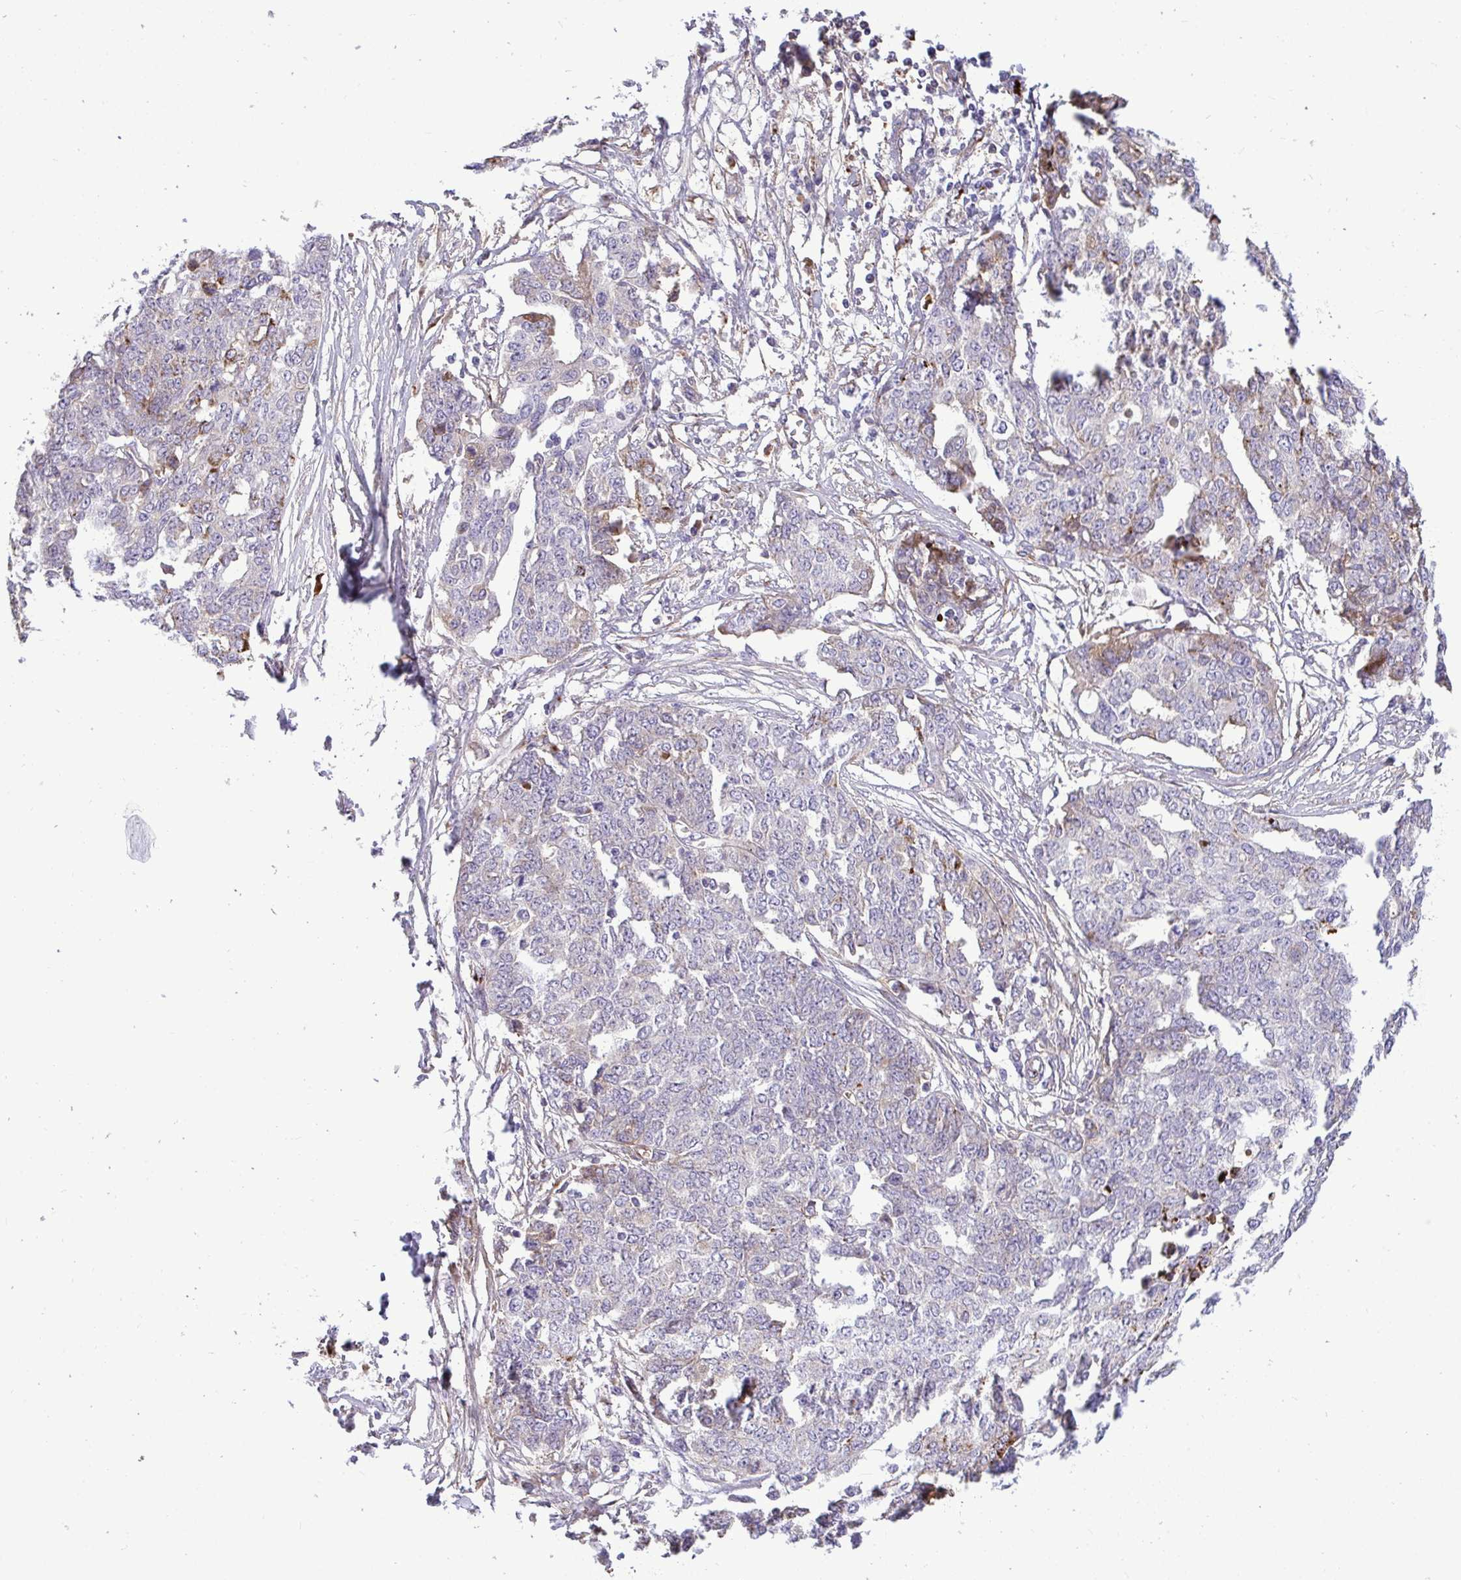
{"staining": {"intensity": "moderate", "quantity": "<25%", "location": "cytoplasmic/membranous"}, "tissue": "ovarian cancer", "cell_type": "Tumor cells", "image_type": "cancer", "snomed": [{"axis": "morphology", "description": "Cystadenocarcinoma, serous, NOS"}, {"axis": "topography", "description": "Soft tissue"}, {"axis": "topography", "description": "Ovary"}], "caption": "Protein analysis of ovarian serous cystadenocarcinoma tissue exhibits moderate cytoplasmic/membranous staining in about <25% of tumor cells. (DAB = brown stain, brightfield microscopy at high magnification).", "gene": "F2", "patient": {"sex": "female", "age": 57}}